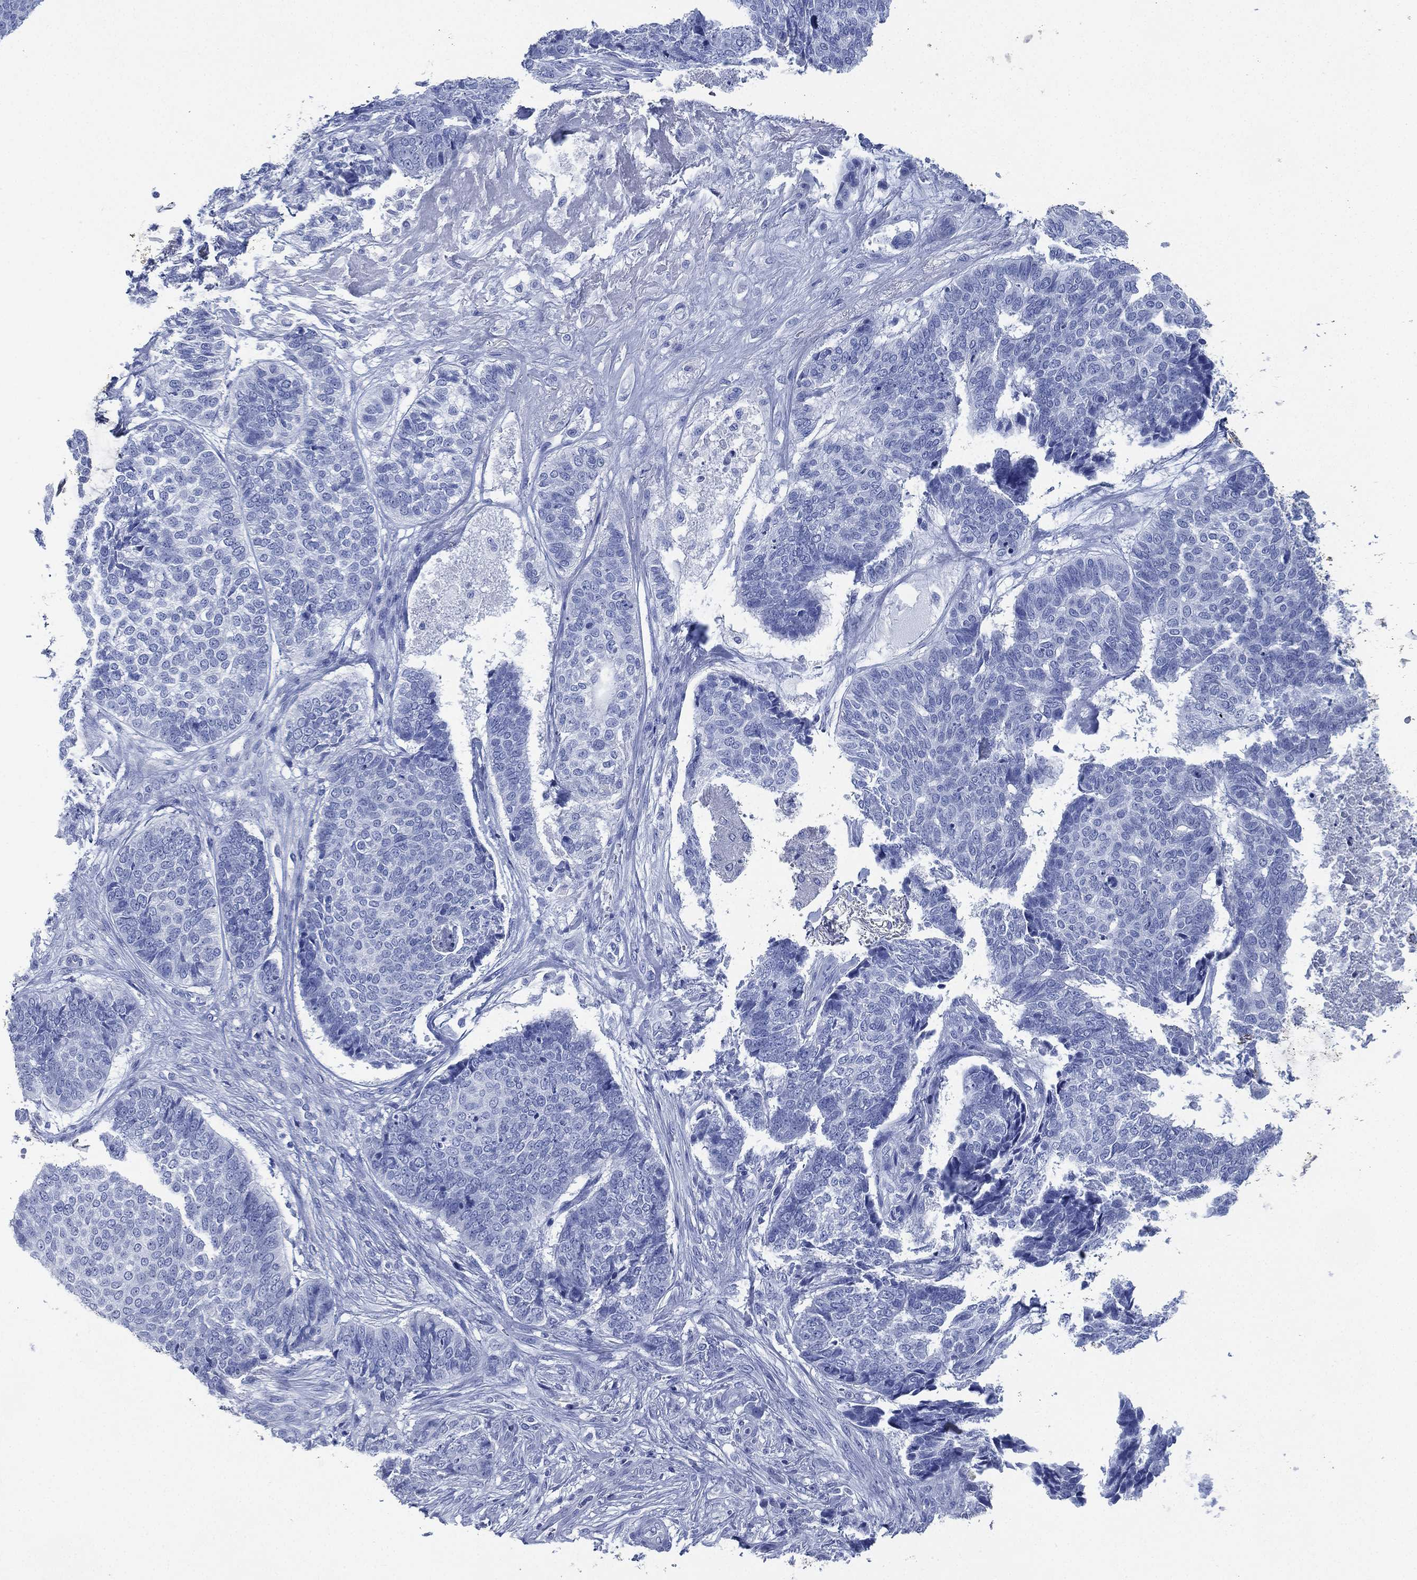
{"staining": {"intensity": "negative", "quantity": "none", "location": "none"}, "tissue": "skin cancer", "cell_type": "Tumor cells", "image_type": "cancer", "snomed": [{"axis": "morphology", "description": "Basal cell carcinoma"}, {"axis": "topography", "description": "Skin"}], "caption": "This is an immunohistochemistry histopathology image of skin cancer. There is no positivity in tumor cells.", "gene": "SIGLECL1", "patient": {"sex": "male", "age": 86}}